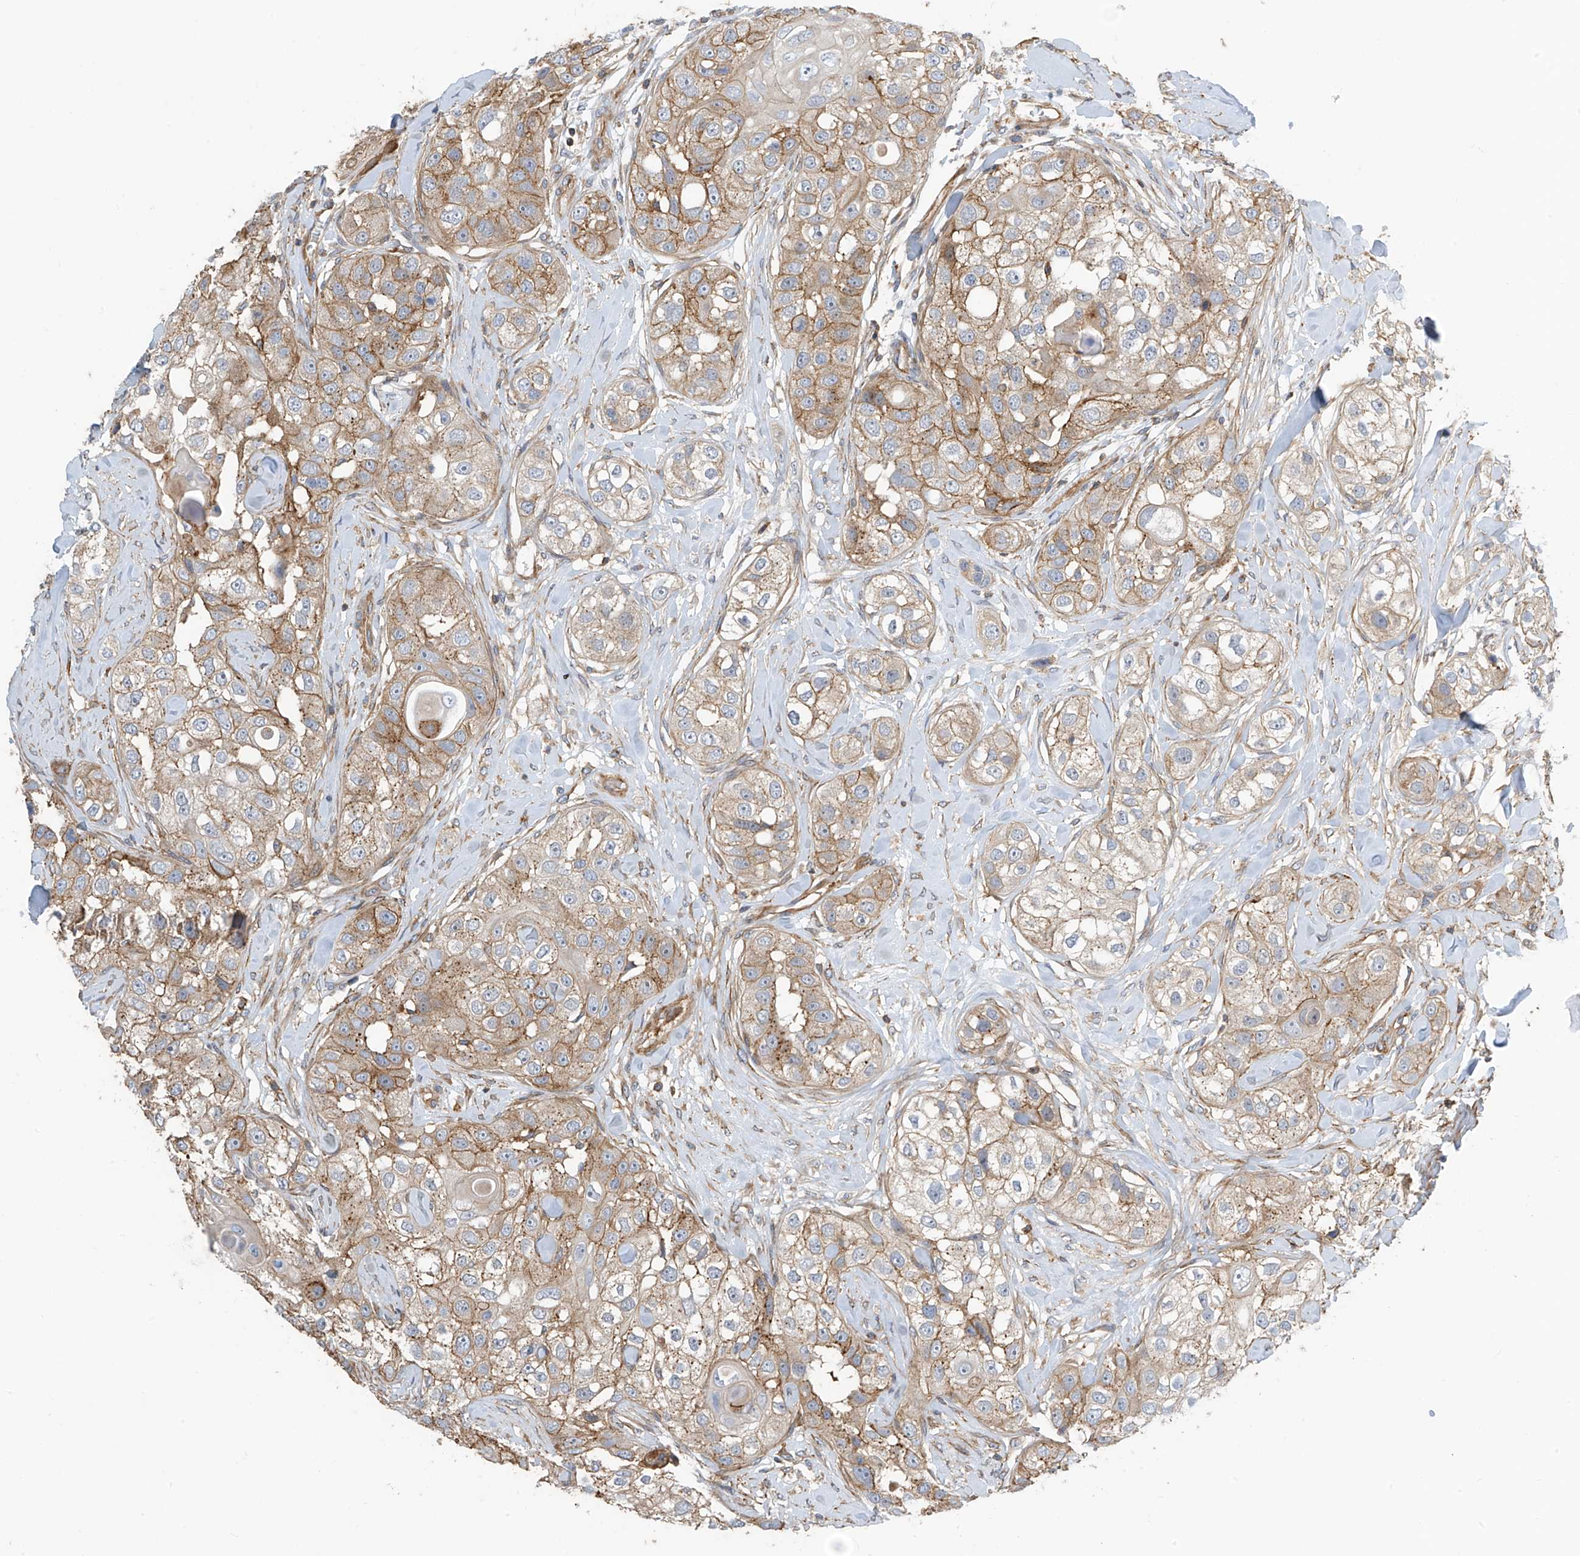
{"staining": {"intensity": "moderate", "quantity": ">75%", "location": "cytoplasmic/membranous"}, "tissue": "head and neck cancer", "cell_type": "Tumor cells", "image_type": "cancer", "snomed": [{"axis": "morphology", "description": "Normal tissue, NOS"}, {"axis": "morphology", "description": "Squamous cell carcinoma, NOS"}, {"axis": "topography", "description": "Skeletal muscle"}, {"axis": "topography", "description": "Head-Neck"}], "caption": "Immunohistochemical staining of human head and neck cancer reveals medium levels of moderate cytoplasmic/membranous protein staining in about >75% of tumor cells.", "gene": "SLC1A5", "patient": {"sex": "male", "age": 51}}